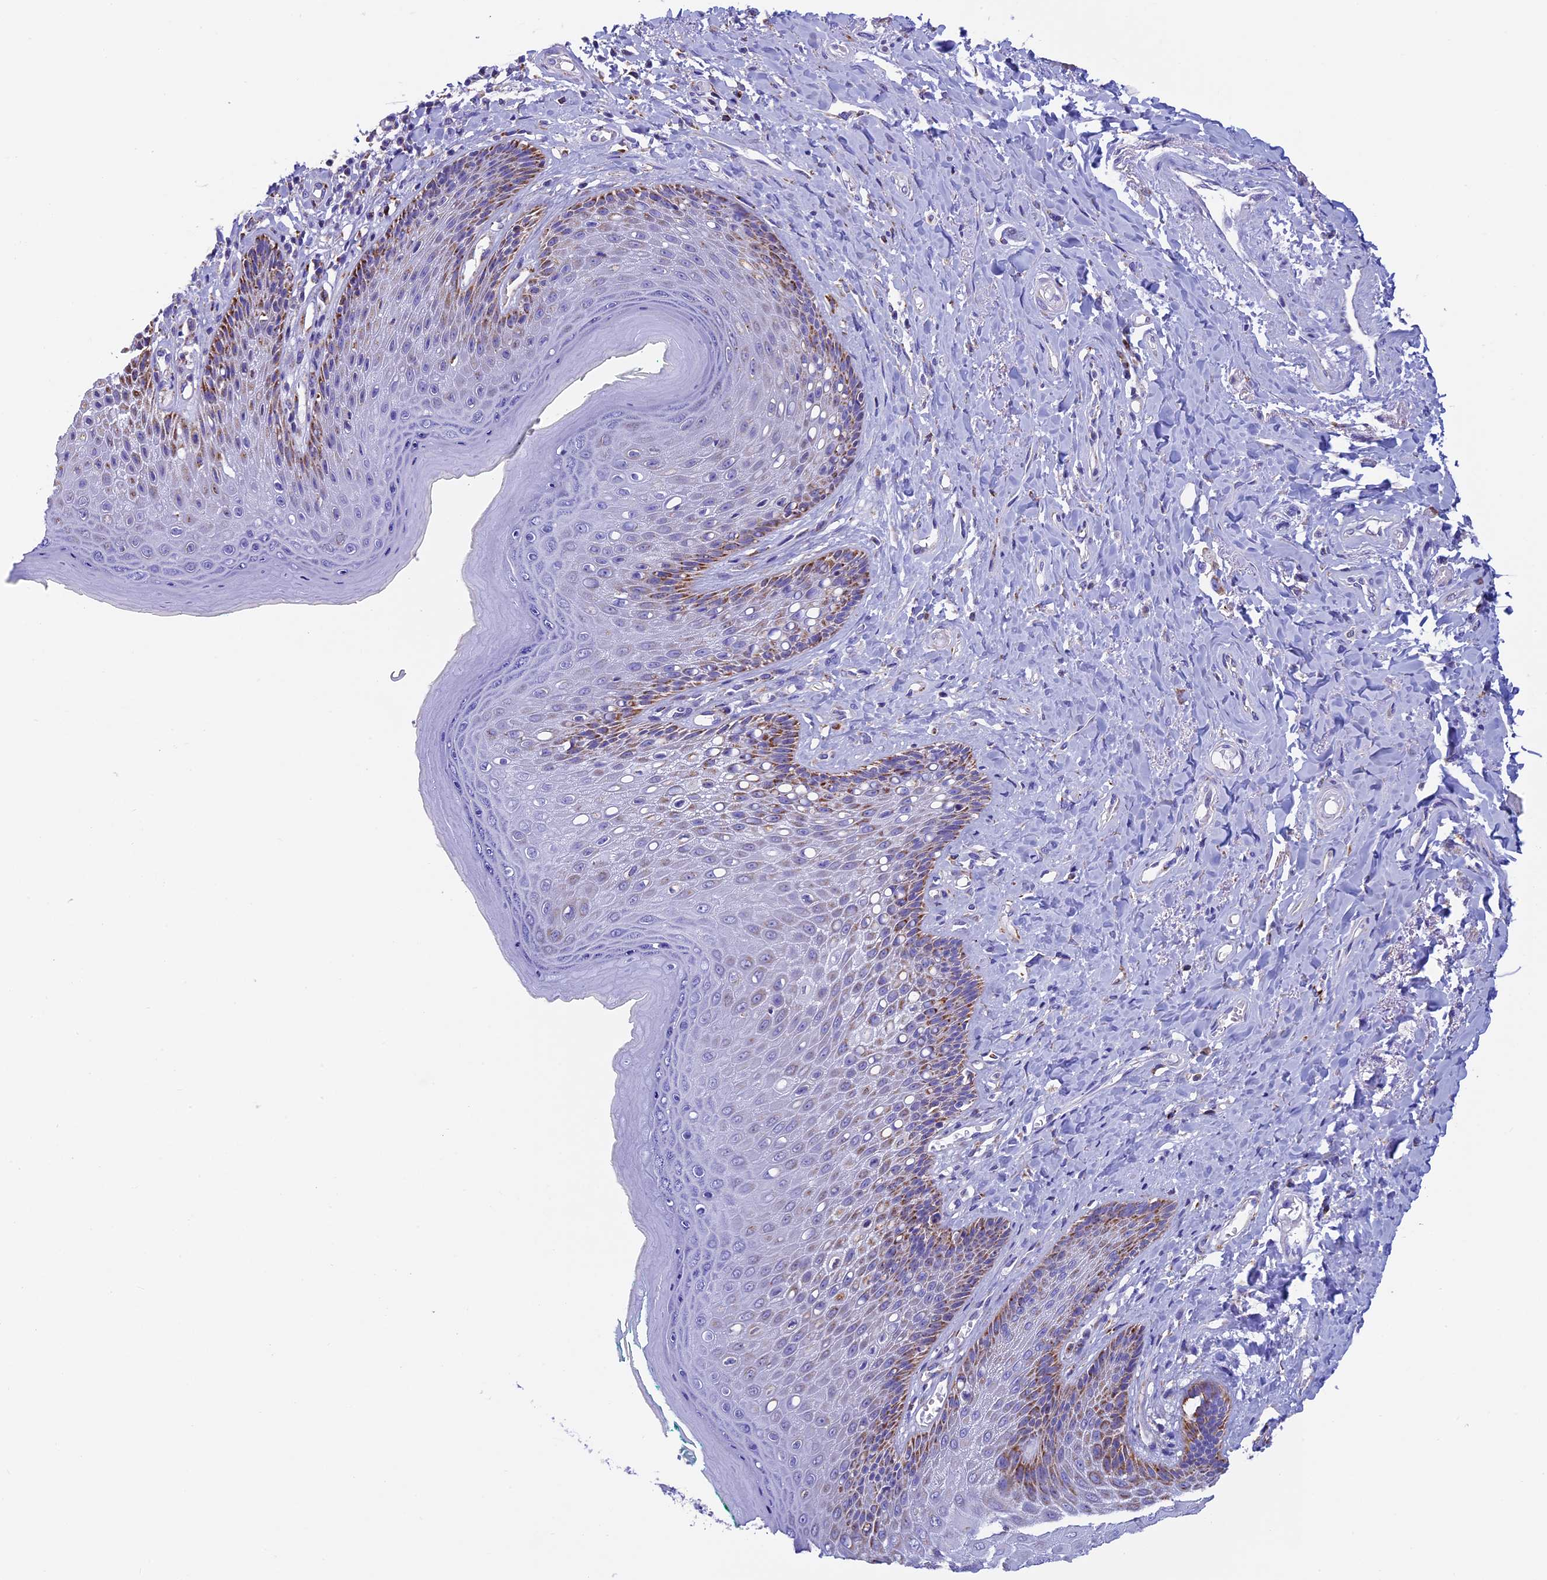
{"staining": {"intensity": "moderate", "quantity": "<25%", "location": "cytoplasmic/membranous"}, "tissue": "skin", "cell_type": "Epidermal cells", "image_type": "normal", "snomed": [{"axis": "morphology", "description": "Normal tissue, NOS"}, {"axis": "topography", "description": "Anal"}], "caption": "Immunohistochemical staining of benign human skin reveals moderate cytoplasmic/membranous protein positivity in about <25% of epidermal cells.", "gene": "SLC8B1", "patient": {"sex": "male", "age": 78}}